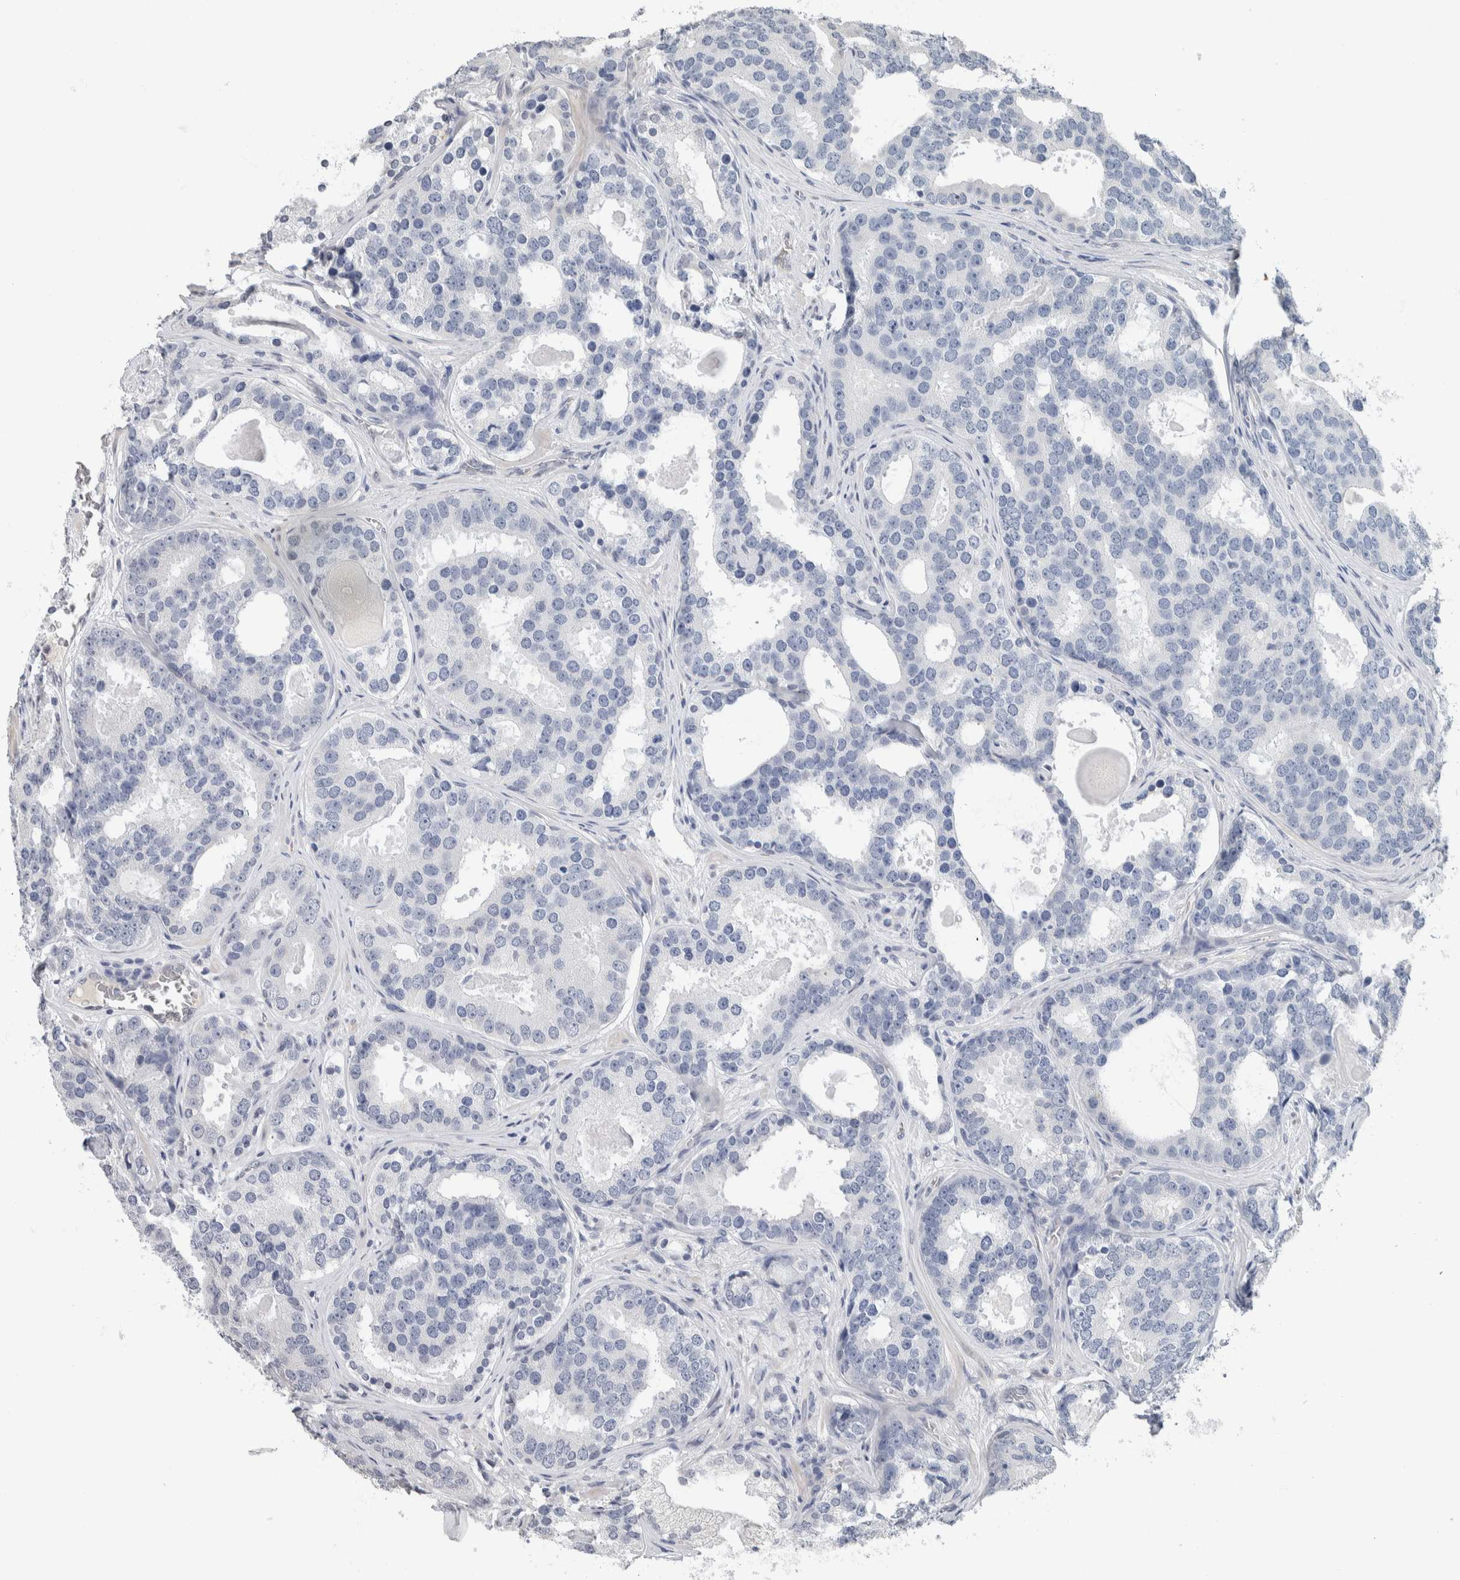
{"staining": {"intensity": "negative", "quantity": "none", "location": "none"}, "tissue": "prostate cancer", "cell_type": "Tumor cells", "image_type": "cancer", "snomed": [{"axis": "morphology", "description": "Adenocarcinoma, High grade"}, {"axis": "topography", "description": "Prostate"}], "caption": "Prostate cancer was stained to show a protein in brown. There is no significant staining in tumor cells.", "gene": "NEFM", "patient": {"sex": "male", "age": 60}}